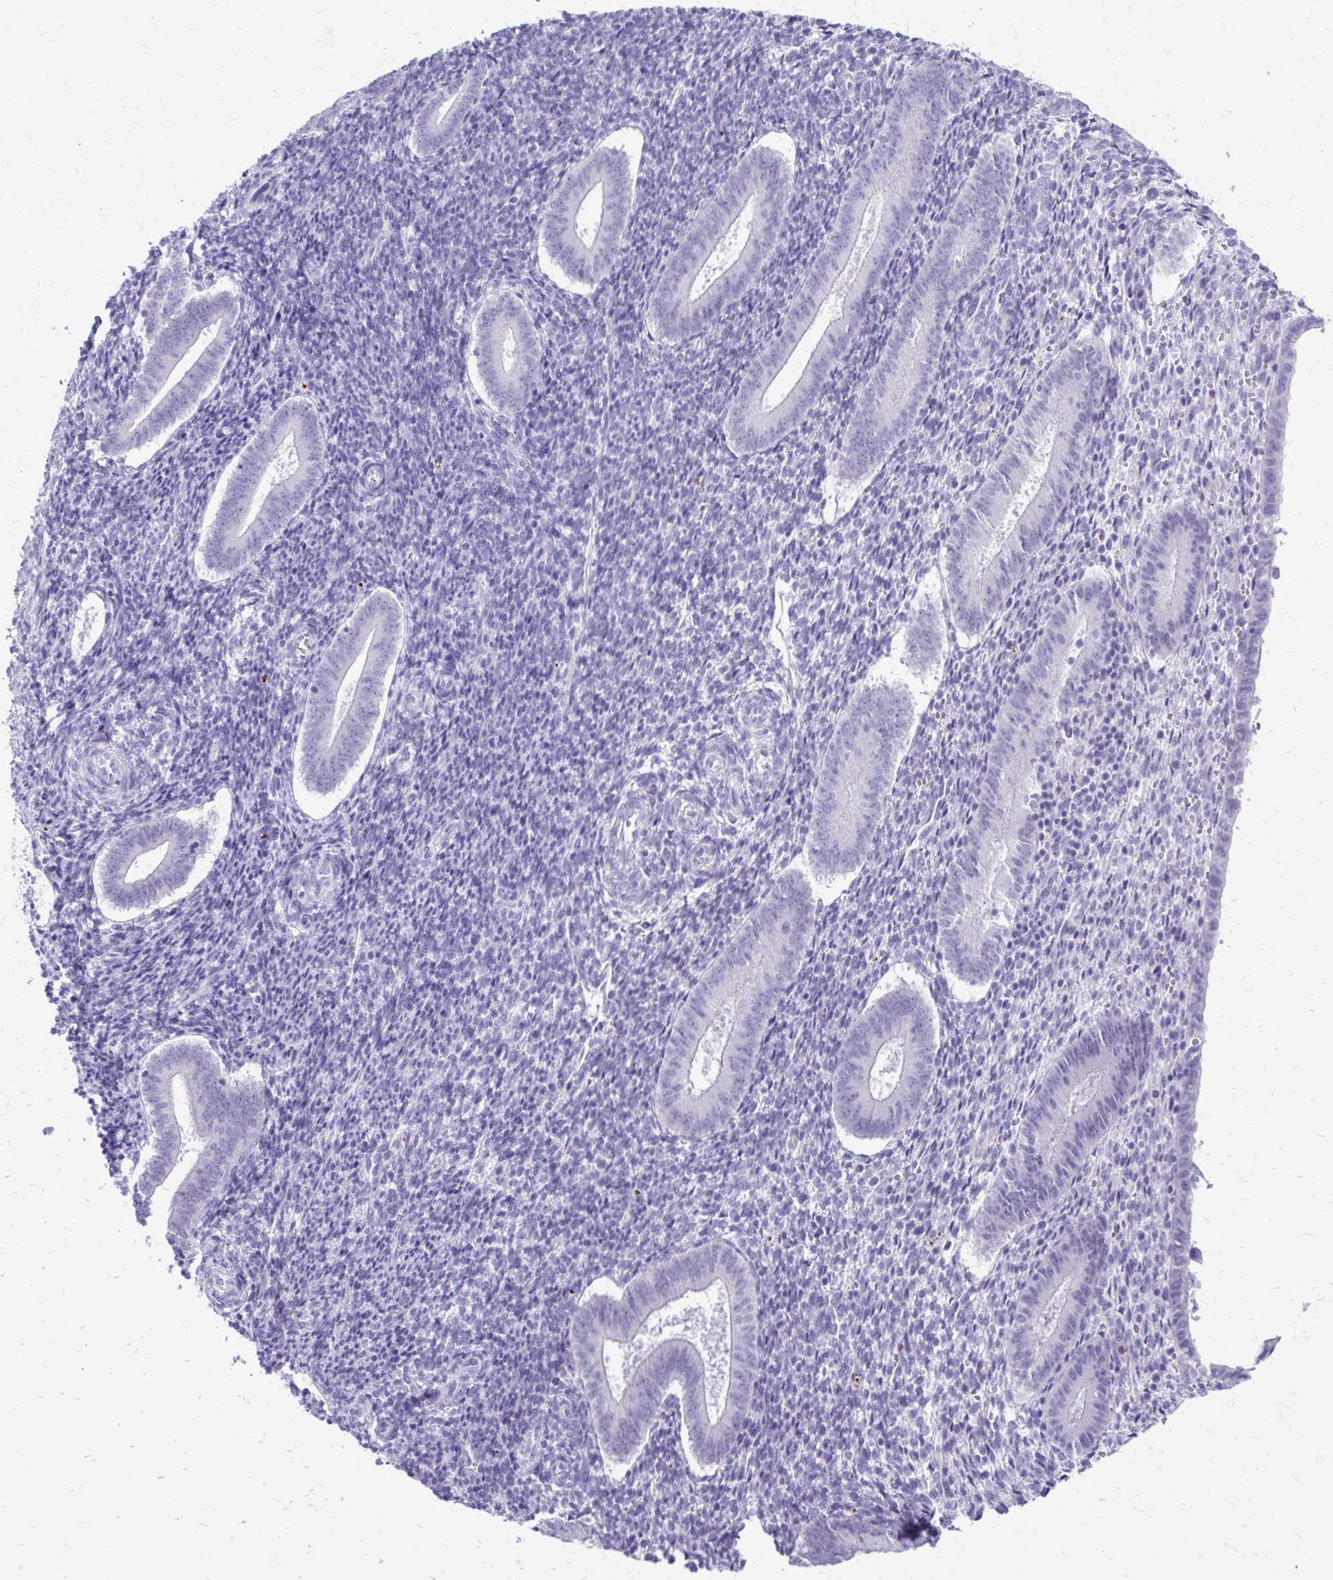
{"staining": {"intensity": "negative", "quantity": "none", "location": "none"}, "tissue": "endometrium", "cell_type": "Cells in endometrial stroma", "image_type": "normal", "snomed": [{"axis": "morphology", "description": "Normal tissue, NOS"}, {"axis": "topography", "description": "Endometrium"}], "caption": "Immunohistochemistry (IHC) of normal human endometrium demonstrates no expression in cells in endometrial stroma.", "gene": "LCN15", "patient": {"sex": "female", "age": 25}}